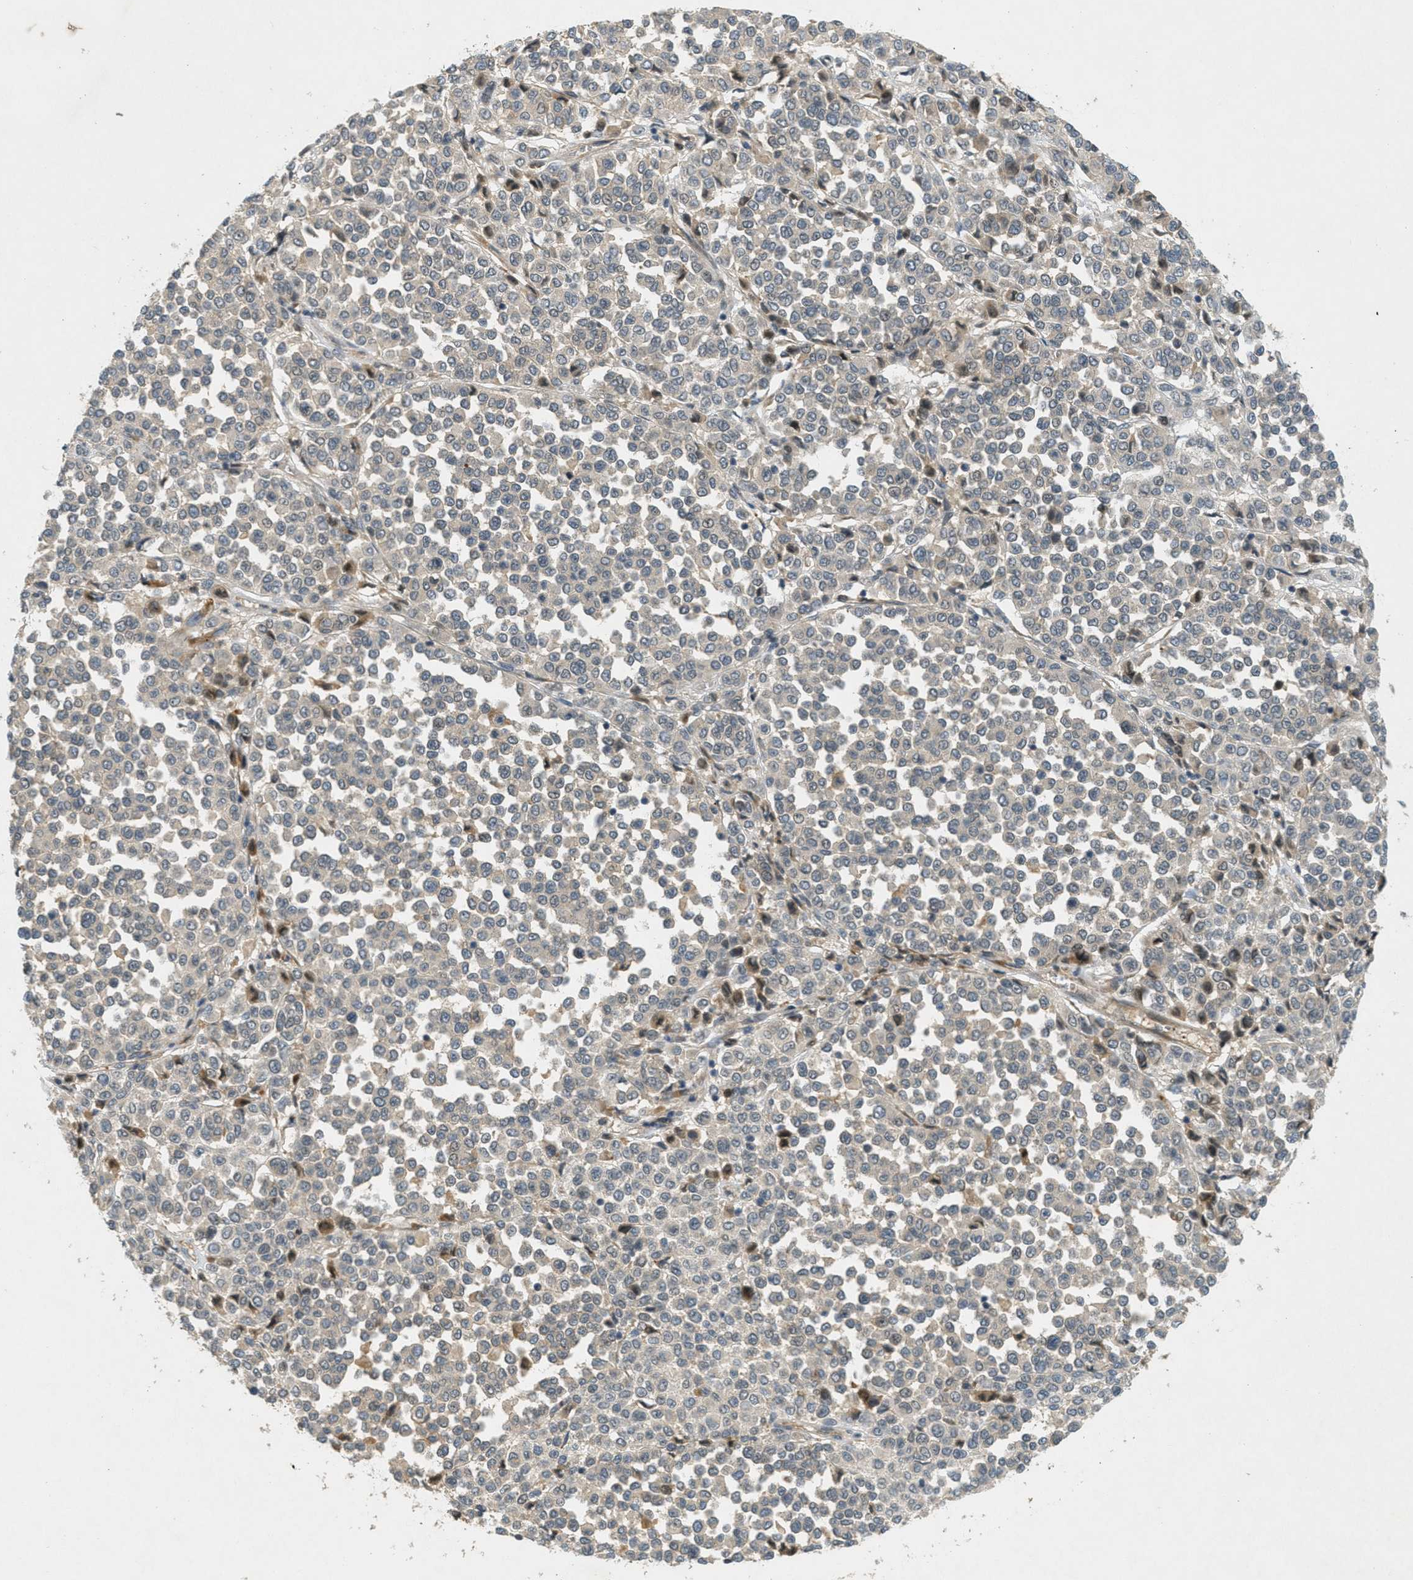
{"staining": {"intensity": "negative", "quantity": "none", "location": "none"}, "tissue": "melanoma", "cell_type": "Tumor cells", "image_type": "cancer", "snomed": [{"axis": "morphology", "description": "Malignant melanoma, Metastatic site"}, {"axis": "topography", "description": "Pancreas"}], "caption": "A micrograph of malignant melanoma (metastatic site) stained for a protein exhibits no brown staining in tumor cells. (Brightfield microscopy of DAB (3,3'-diaminobenzidine) immunohistochemistry at high magnification).", "gene": "STK11", "patient": {"sex": "female", "age": 30}}